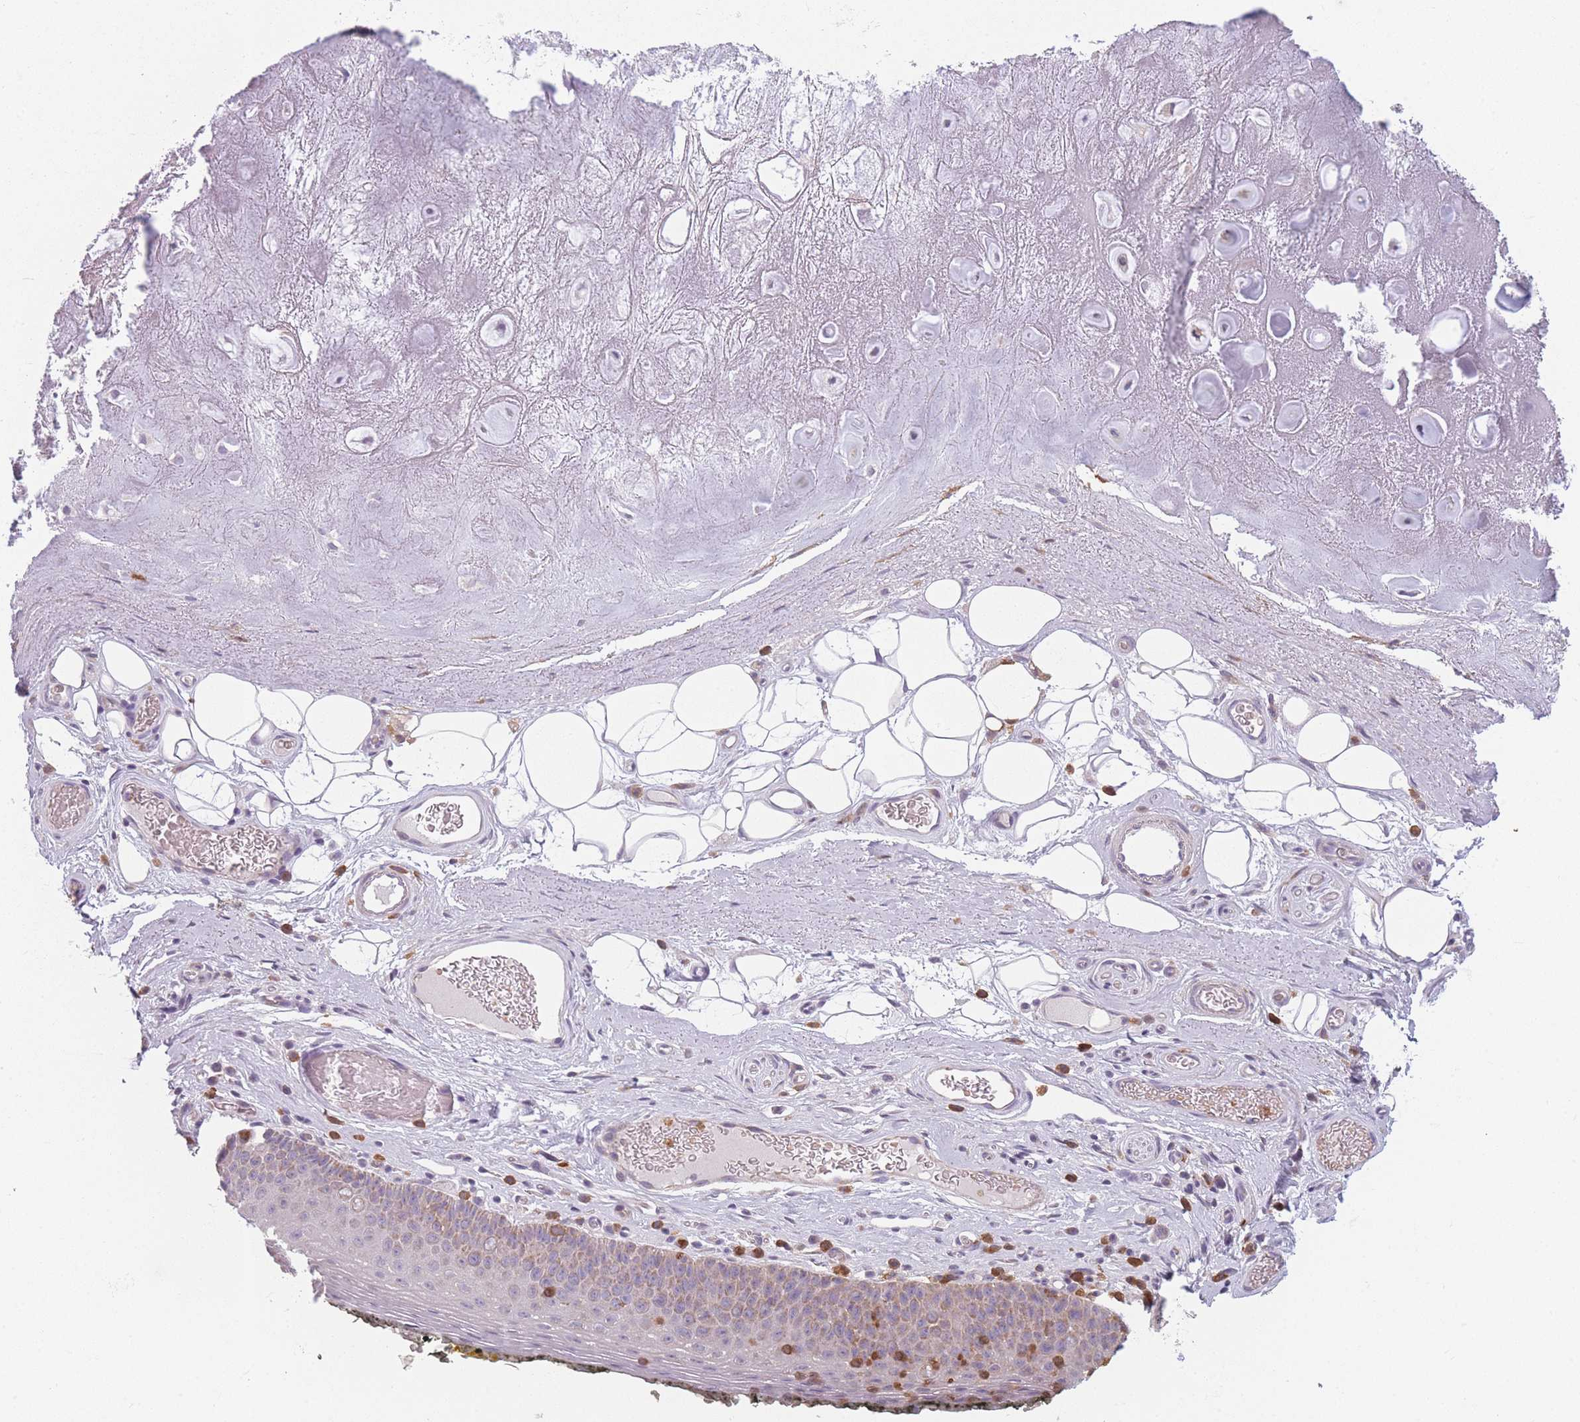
{"staining": {"intensity": "negative", "quantity": "none", "location": "none"}, "tissue": "adipose tissue", "cell_type": "Adipocytes", "image_type": "normal", "snomed": [{"axis": "morphology", "description": "Normal tissue, NOS"}, {"axis": "topography", "description": "Cartilage tissue"}], "caption": "A micrograph of human adipose tissue is negative for staining in adipocytes. Brightfield microscopy of immunohistochemistry stained with DAB (brown) and hematoxylin (blue), captured at high magnification.", "gene": "PRAM1", "patient": {"sex": "male", "age": 81}}